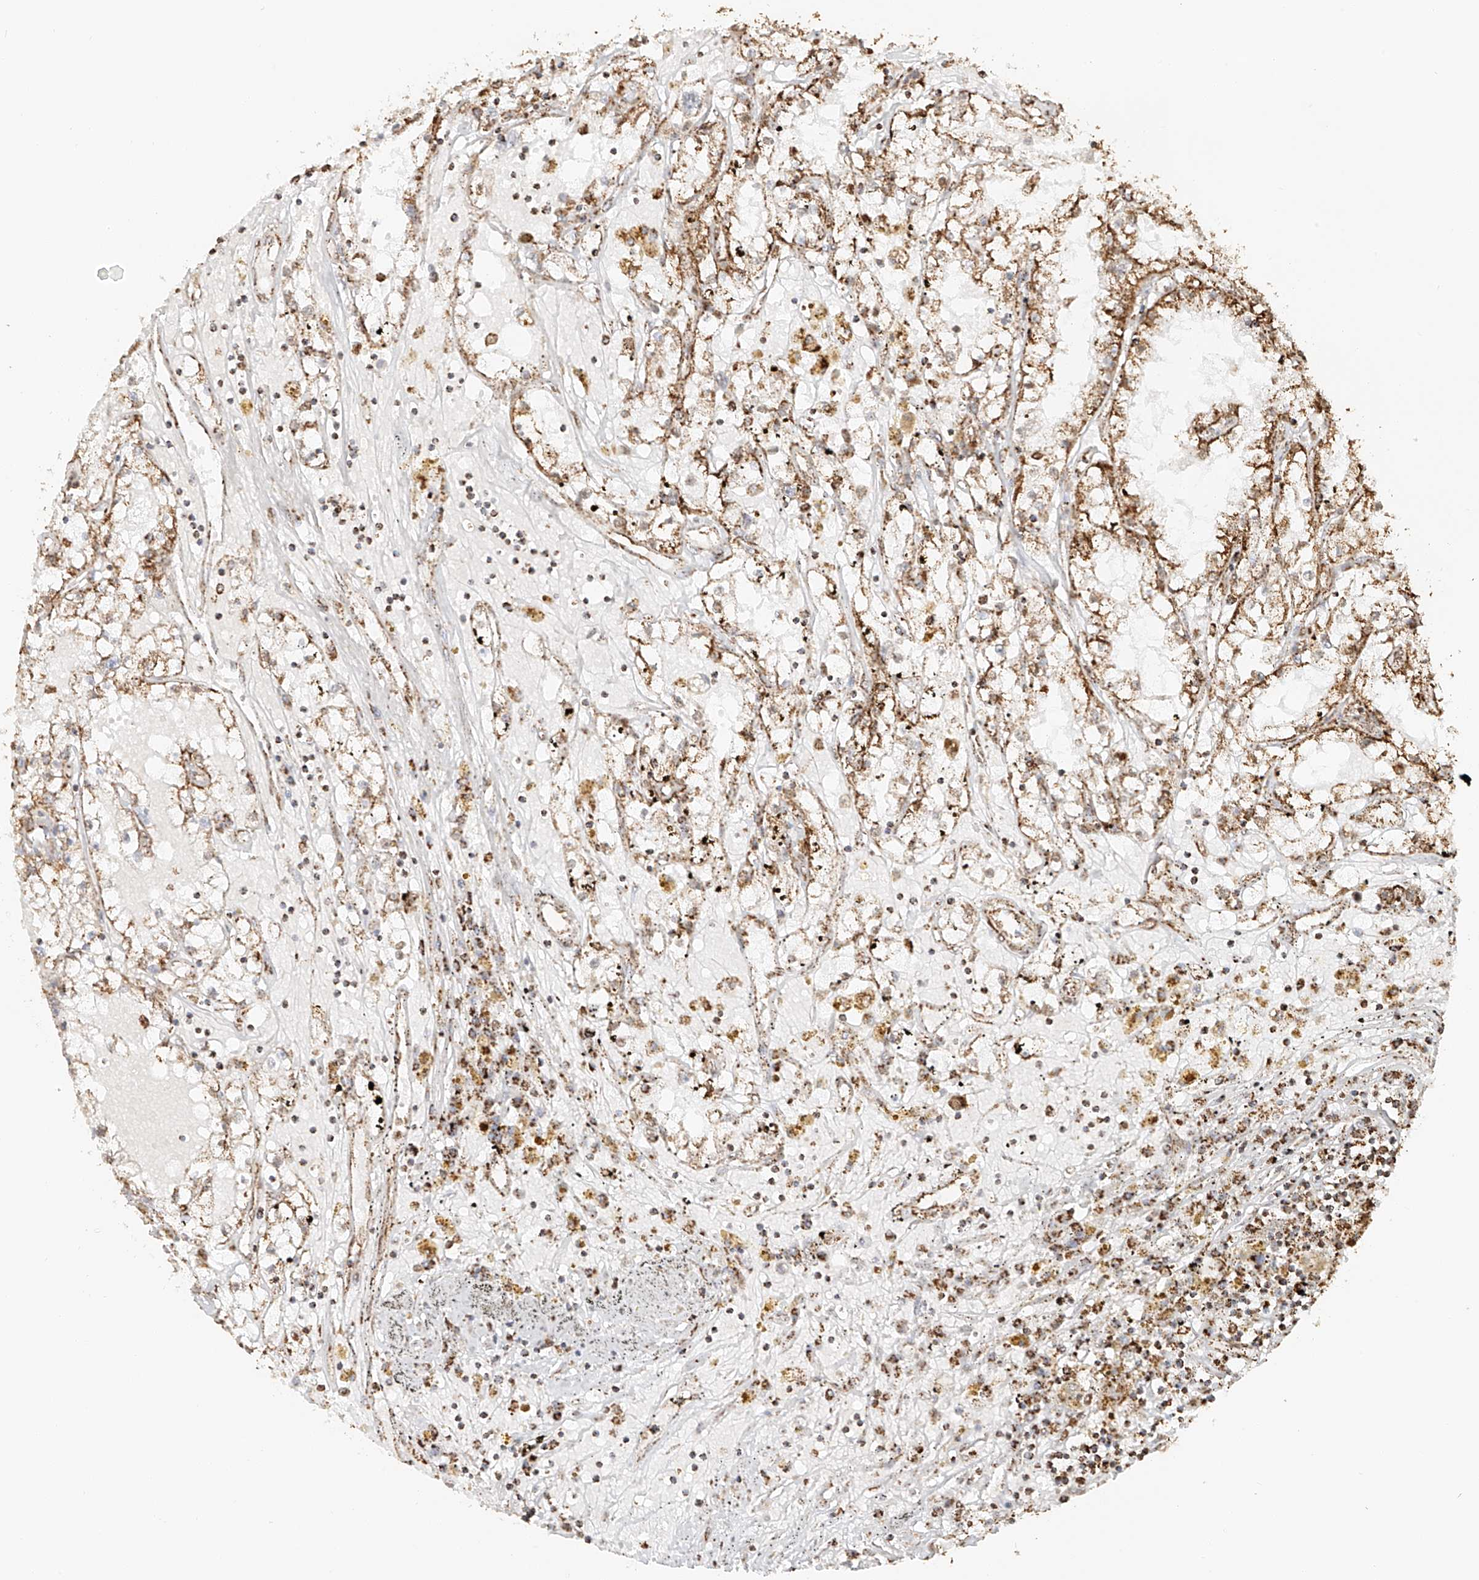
{"staining": {"intensity": "moderate", "quantity": ">75%", "location": "cytoplasmic/membranous"}, "tissue": "renal cancer", "cell_type": "Tumor cells", "image_type": "cancer", "snomed": [{"axis": "morphology", "description": "Adenocarcinoma, NOS"}, {"axis": "topography", "description": "Kidney"}], "caption": "DAB (3,3'-diaminobenzidine) immunohistochemical staining of human adenocarcinoma (renal) demonstrates moderate cytoplasmic/membranous protein staining in approximately >75% of tumor cells. (Stains: DAB (3,3'-diaminobenzidine) in brown, nuclei in blue, Microscopy: brightfield microscopy at high magnification).", "gene": "MIPEP", "patient": {"sex": "male", "age": 56}}